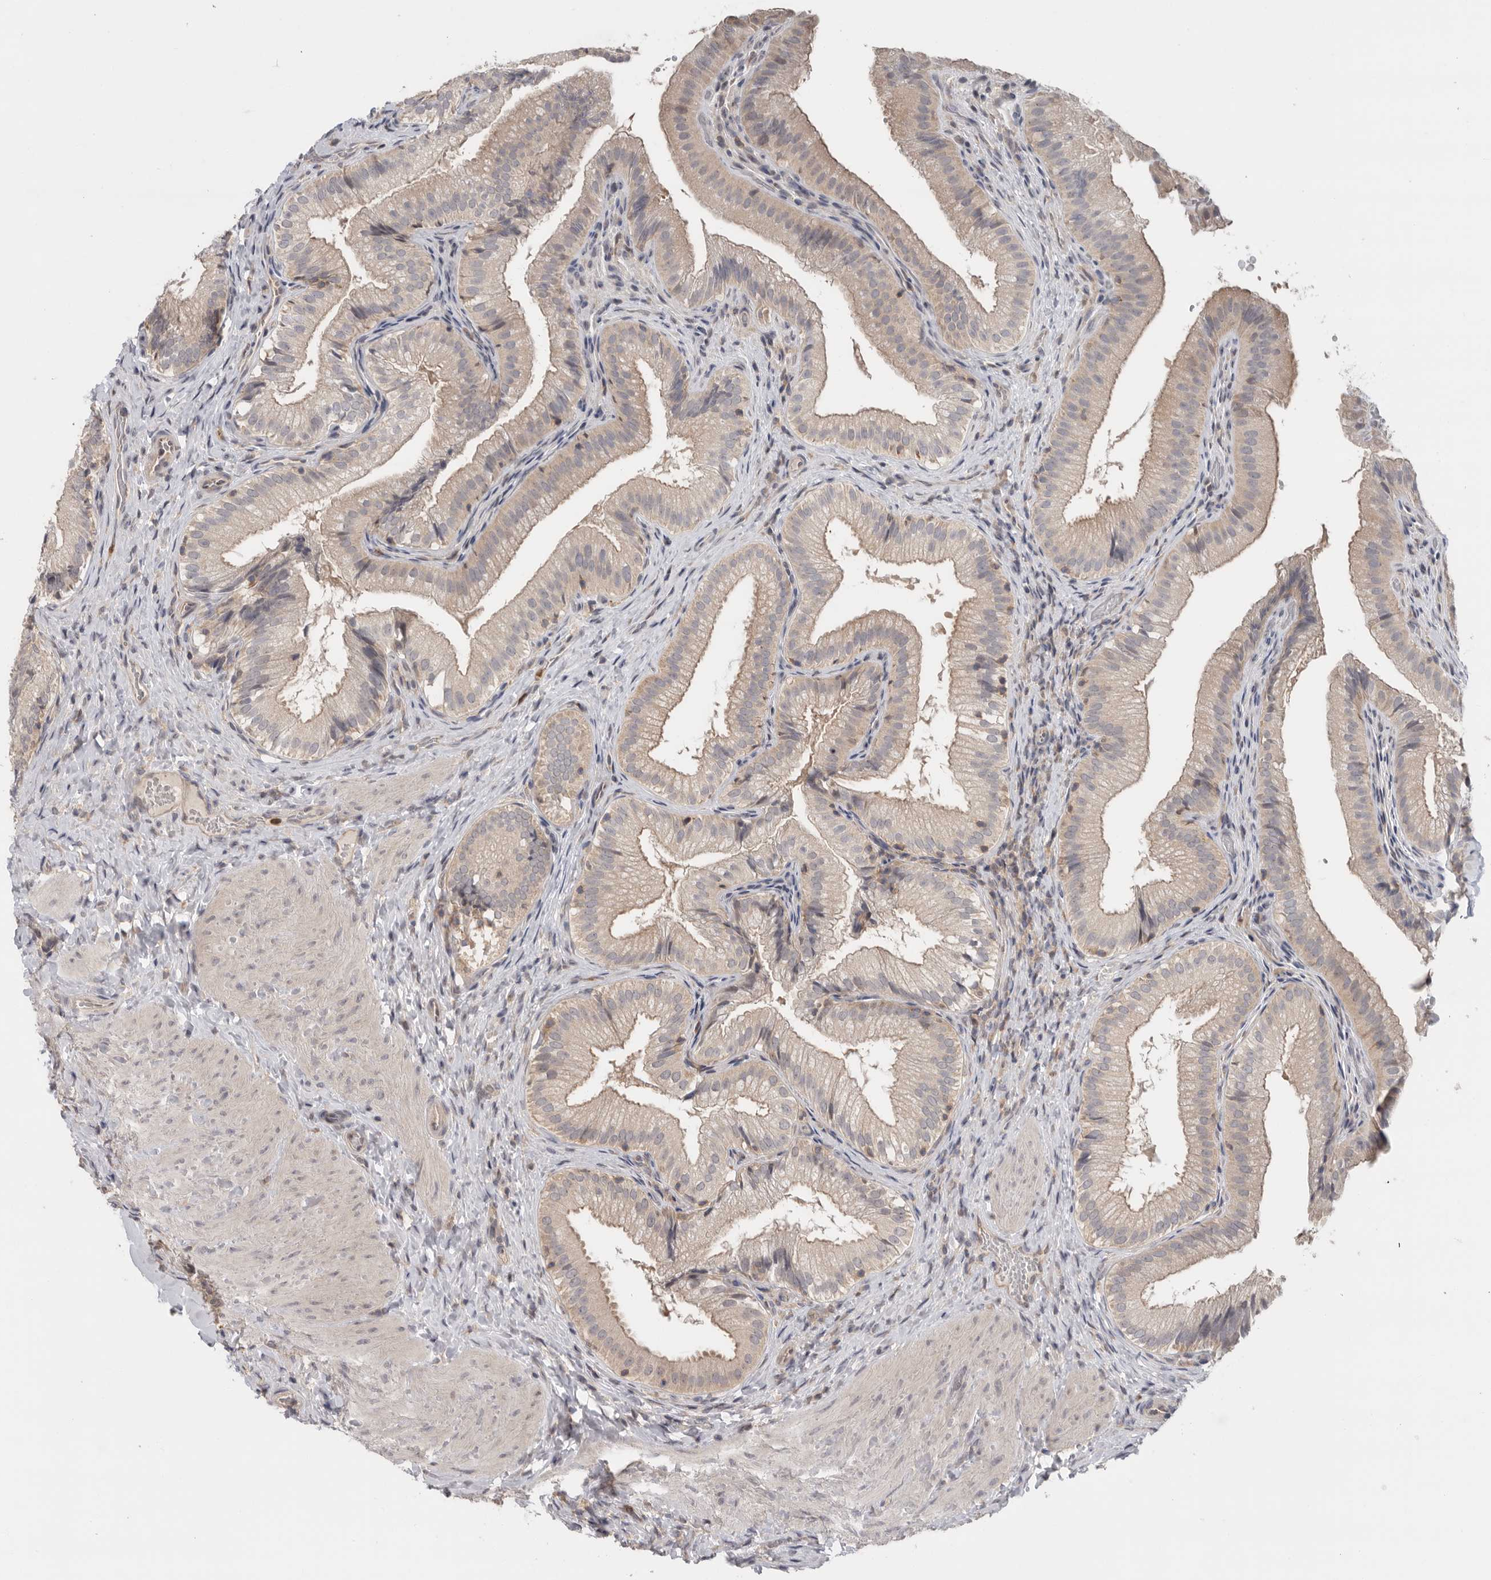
{"staining": {"intensity": "moderate", "quantity": "25%-75%", "location": "cytoplasmic/membranous"}, "tissue": "gallbladder", "cell_type": "Glandular cells", "image_type": "normal", "snomed": [{"axis": "morphology", "description": "Normal tissue, NOS"}, {"axis": "topography", "description": "Gallbladder"}], "caption": "Immunohistochemical staining of normal gallbladder displays medium levels of moderate cytoplasmic/membranous staining in about 25%-75% of glandular cells. (Stains: DAB in brown, nuclei in blue, Microscopy: brightfield microscopy at high magnification).", "gene": "KLK5", "patient": {"sex": "female", "age": 30}}